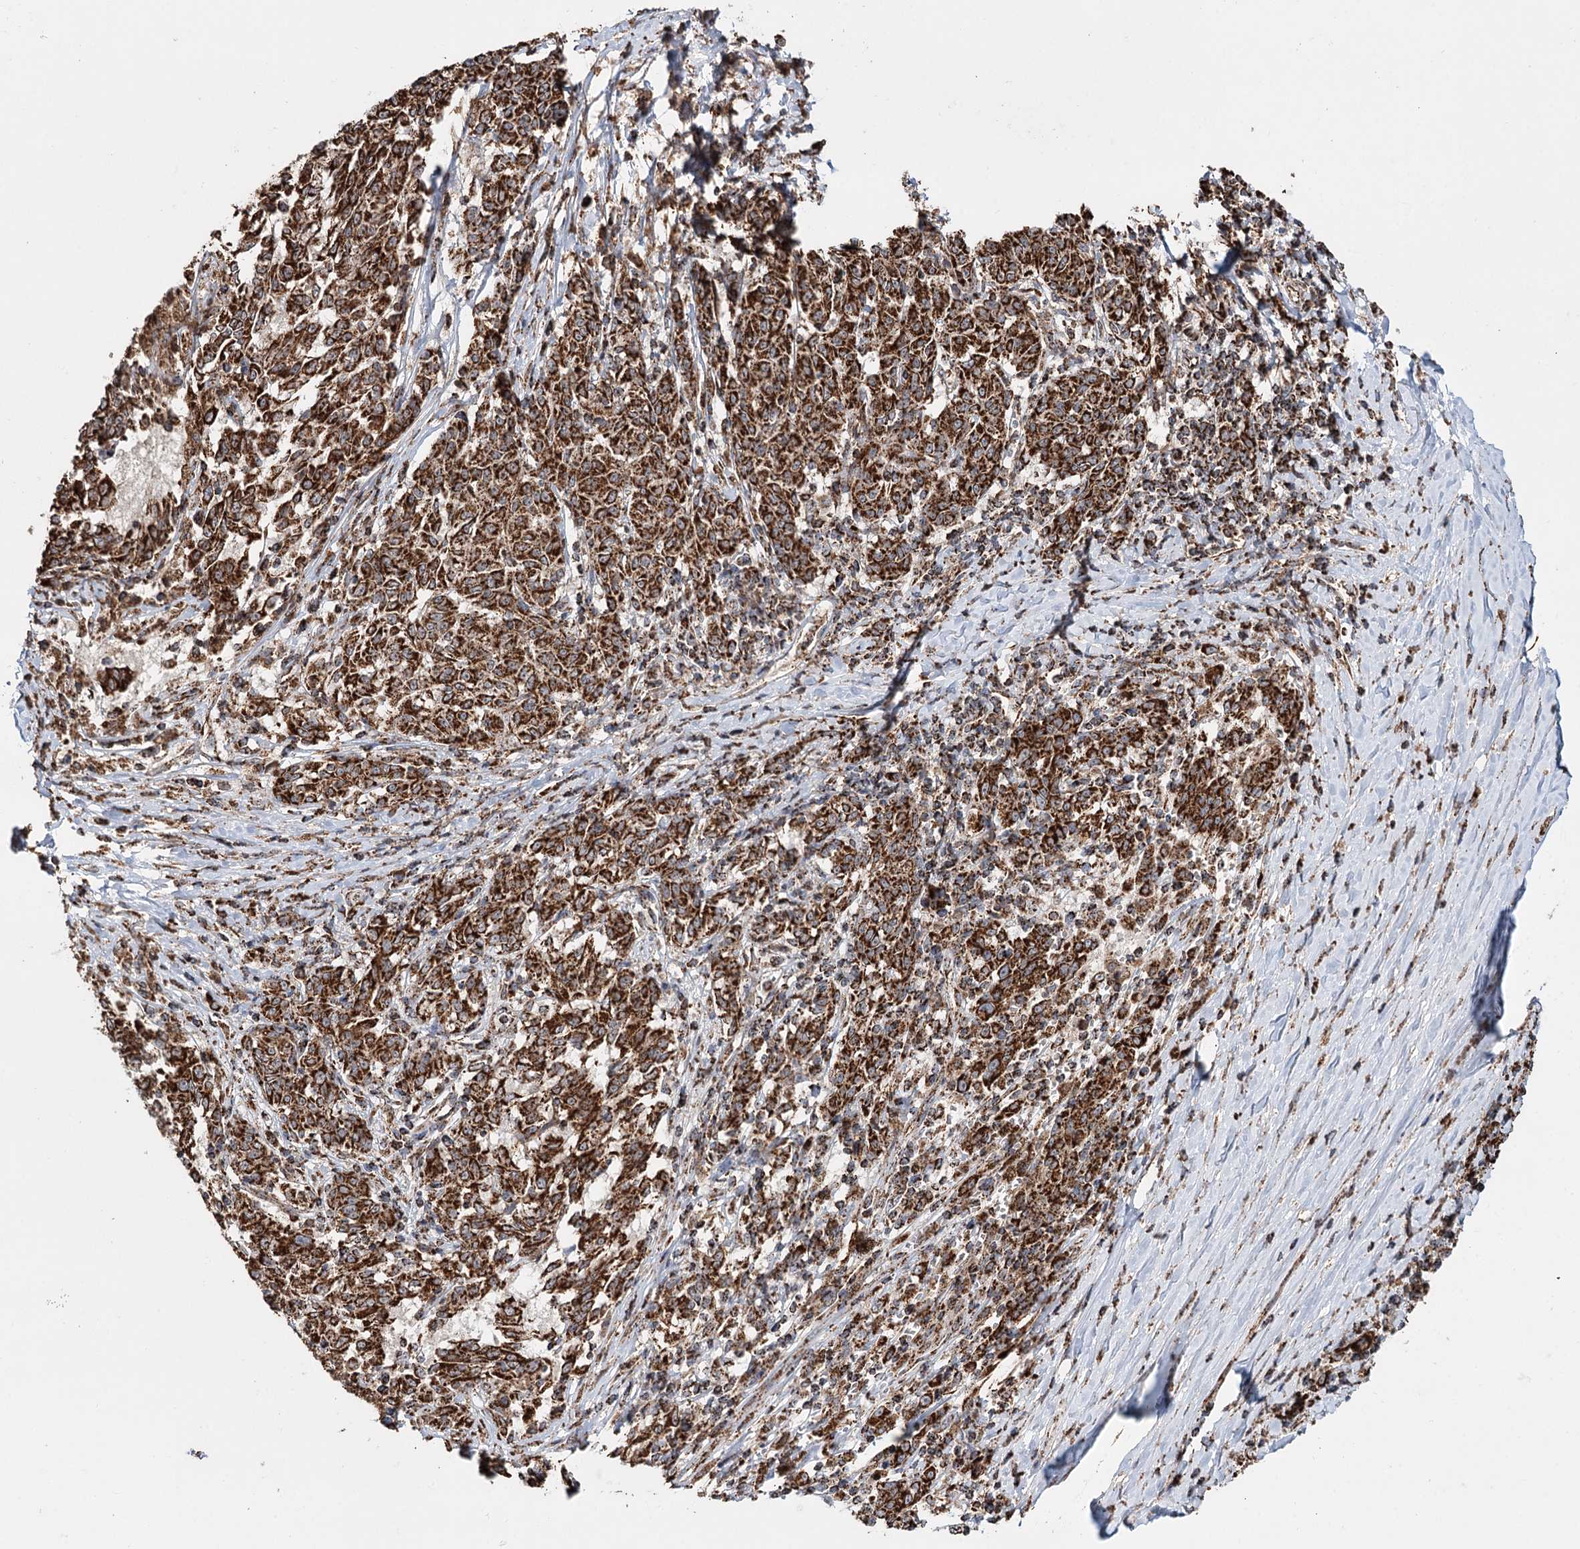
{"staining": {"intensity": "strong", "quantity": ">75%", "location": "cytoplasmic/membranous"}, "tissue": "melanoma", "cell_type": "Tumor cells", "image_type": "cancer", "snomed": [{"axis": "morphology", "description": "Malignant melanoma, NOS"}, {"axis": "topography", "description": "Skin"}], "caption": "Immunohistochemistry (IHC) micrograph of human malignant melanoma stained for a protein (brown), which reveals high levels of strong cytoplasmic/membranous staining in about >75% of tumor cells.", "gene": "APH1A", "patient": {"sex": "female", "age": 72}}